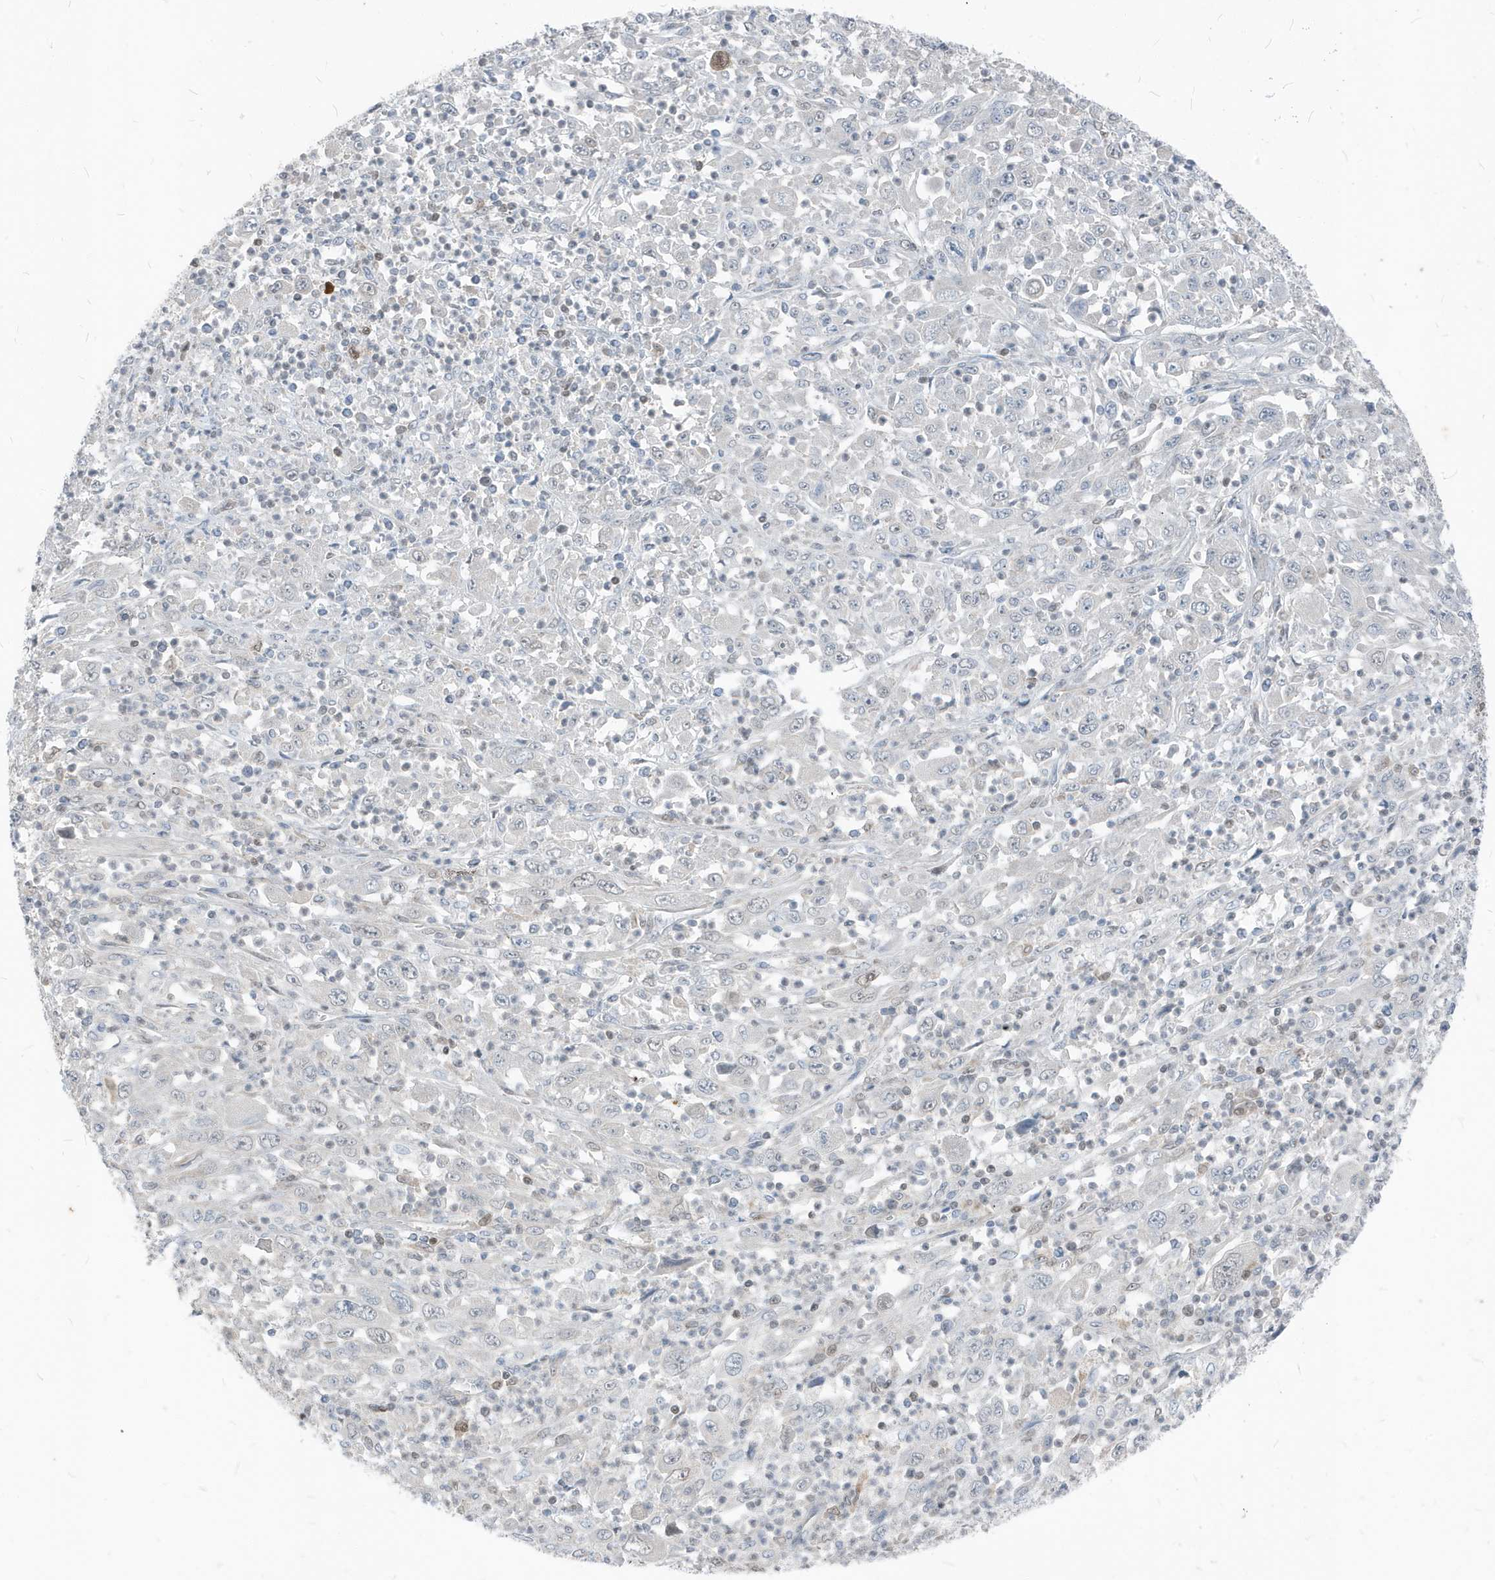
{"staining": {"intensity": "negative", "quantity": "none", "location": "none"}, "tissue": "melanoma", "cell_type": "Tumor cells", "image_type": "cancer", "snomed": [{"axis": "morphology", "description": "Malignant melanoma, Metastatic site"}, {"axis": "topography", "description": "Skin"}], "caption": "Histopathology image shows no significant protein expression in tumor cells of melanoma.", "gene": "NCOA7", "patient": {"sex": "female", "age": 56}}